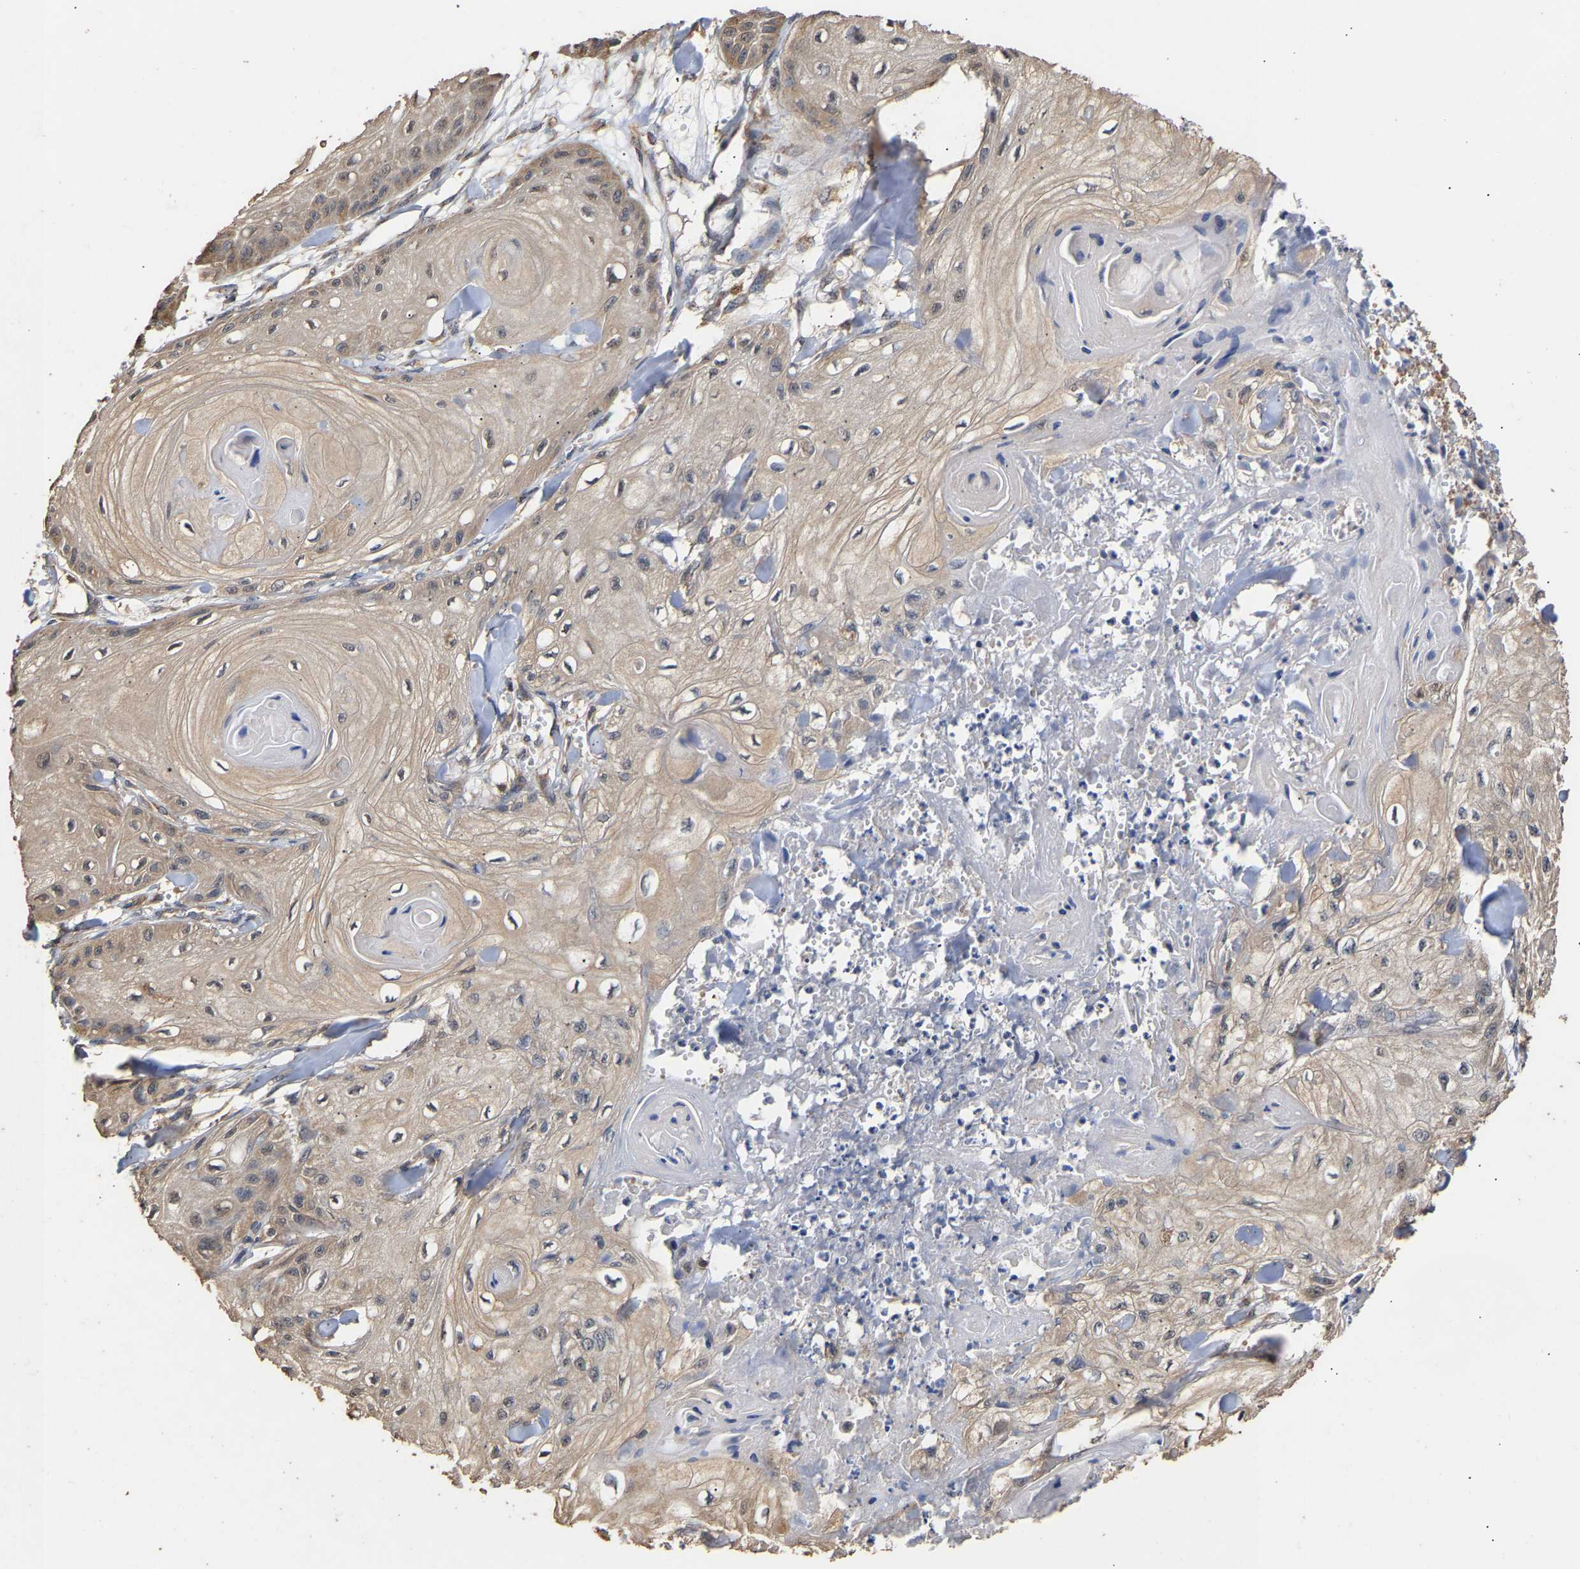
{"staining": {"intensity": "weak", "quantity": ">75%", "location": "cytoplasmic/membranous"}, "tissue": "skin cancer", "cell_type": "Tumor cells", "image_type": "cancer", "snomed": [{"axis": "morphology", "description": "Squamous cell carcinoma, NOS"}, {"axis": "topography", "description": "Skin"}], "caption": "This histopathology image exhibits skin cancer (squamous cell carcinoma) stained with immunohistochemistry (IHC) to label a protein in brown. The cytoplasmic/membranous of tumor cells show weak positivity for the protein. Nuclei are counter-stained blue.", "gene": "ZNF26", "patient": {"sex": "male", "age": 74}}